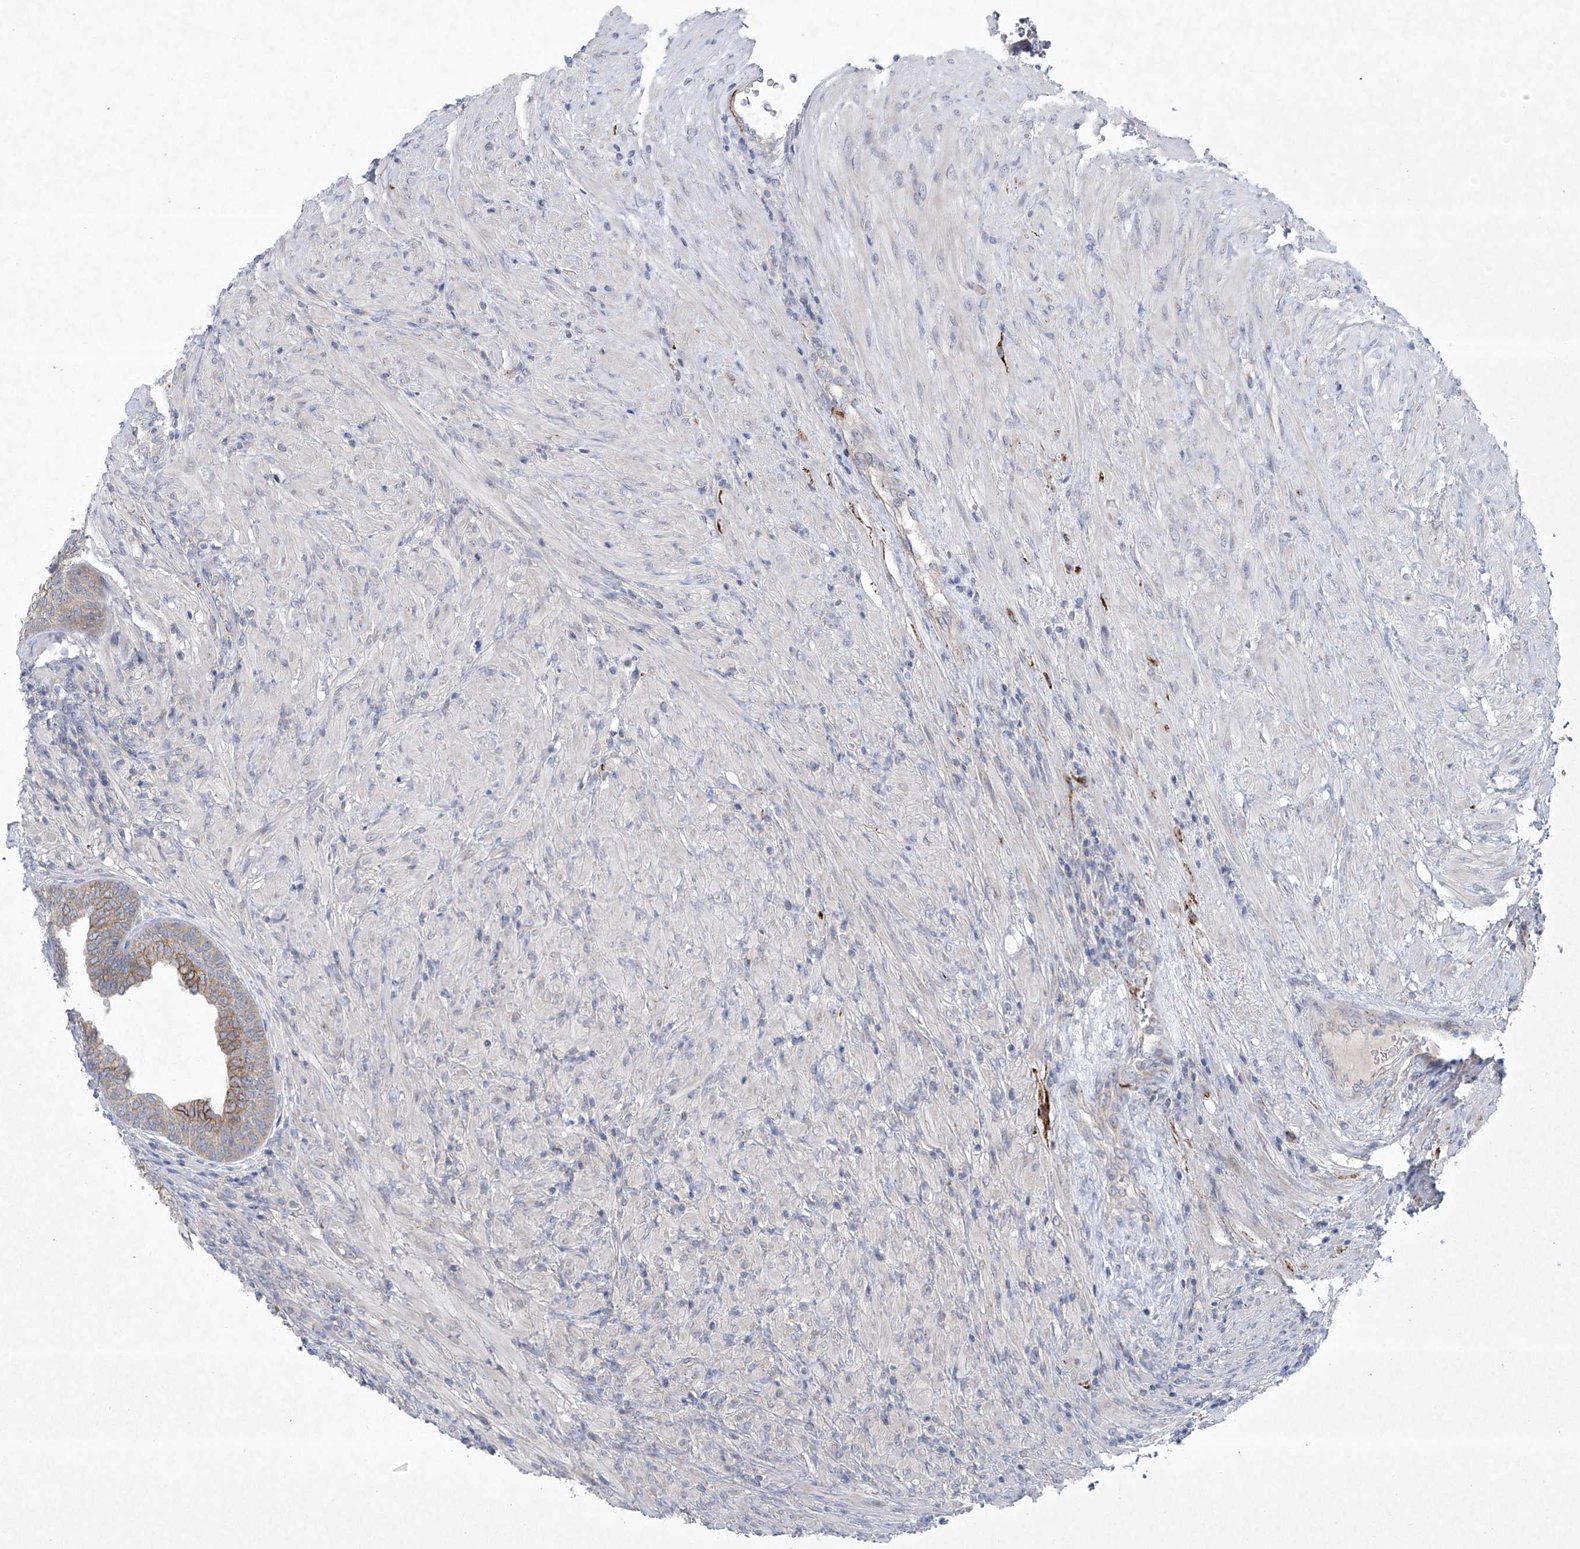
{"staining": {"intensity": "moderate", "quantity": "<25%", "location": "cytoplasmic/membranous"}, "tissue": "prostate", "cell_type": "Glandular cells", "image_type": "normal", "snomed": [{"axis": "morphology", "description": "Normal tissue, NOS"}, {"axis": "topography", "description": "Prostate"}], "caption": "A brown stain highlights moderate cytoplasmic/membranous expression of a protein in glandular cells of unremarkable human prostate. (DAB = brown stain, brightfield microscopy at high magnification).", "gene": "TJAP1", "patient": {"sex": "male", "age": 76}}